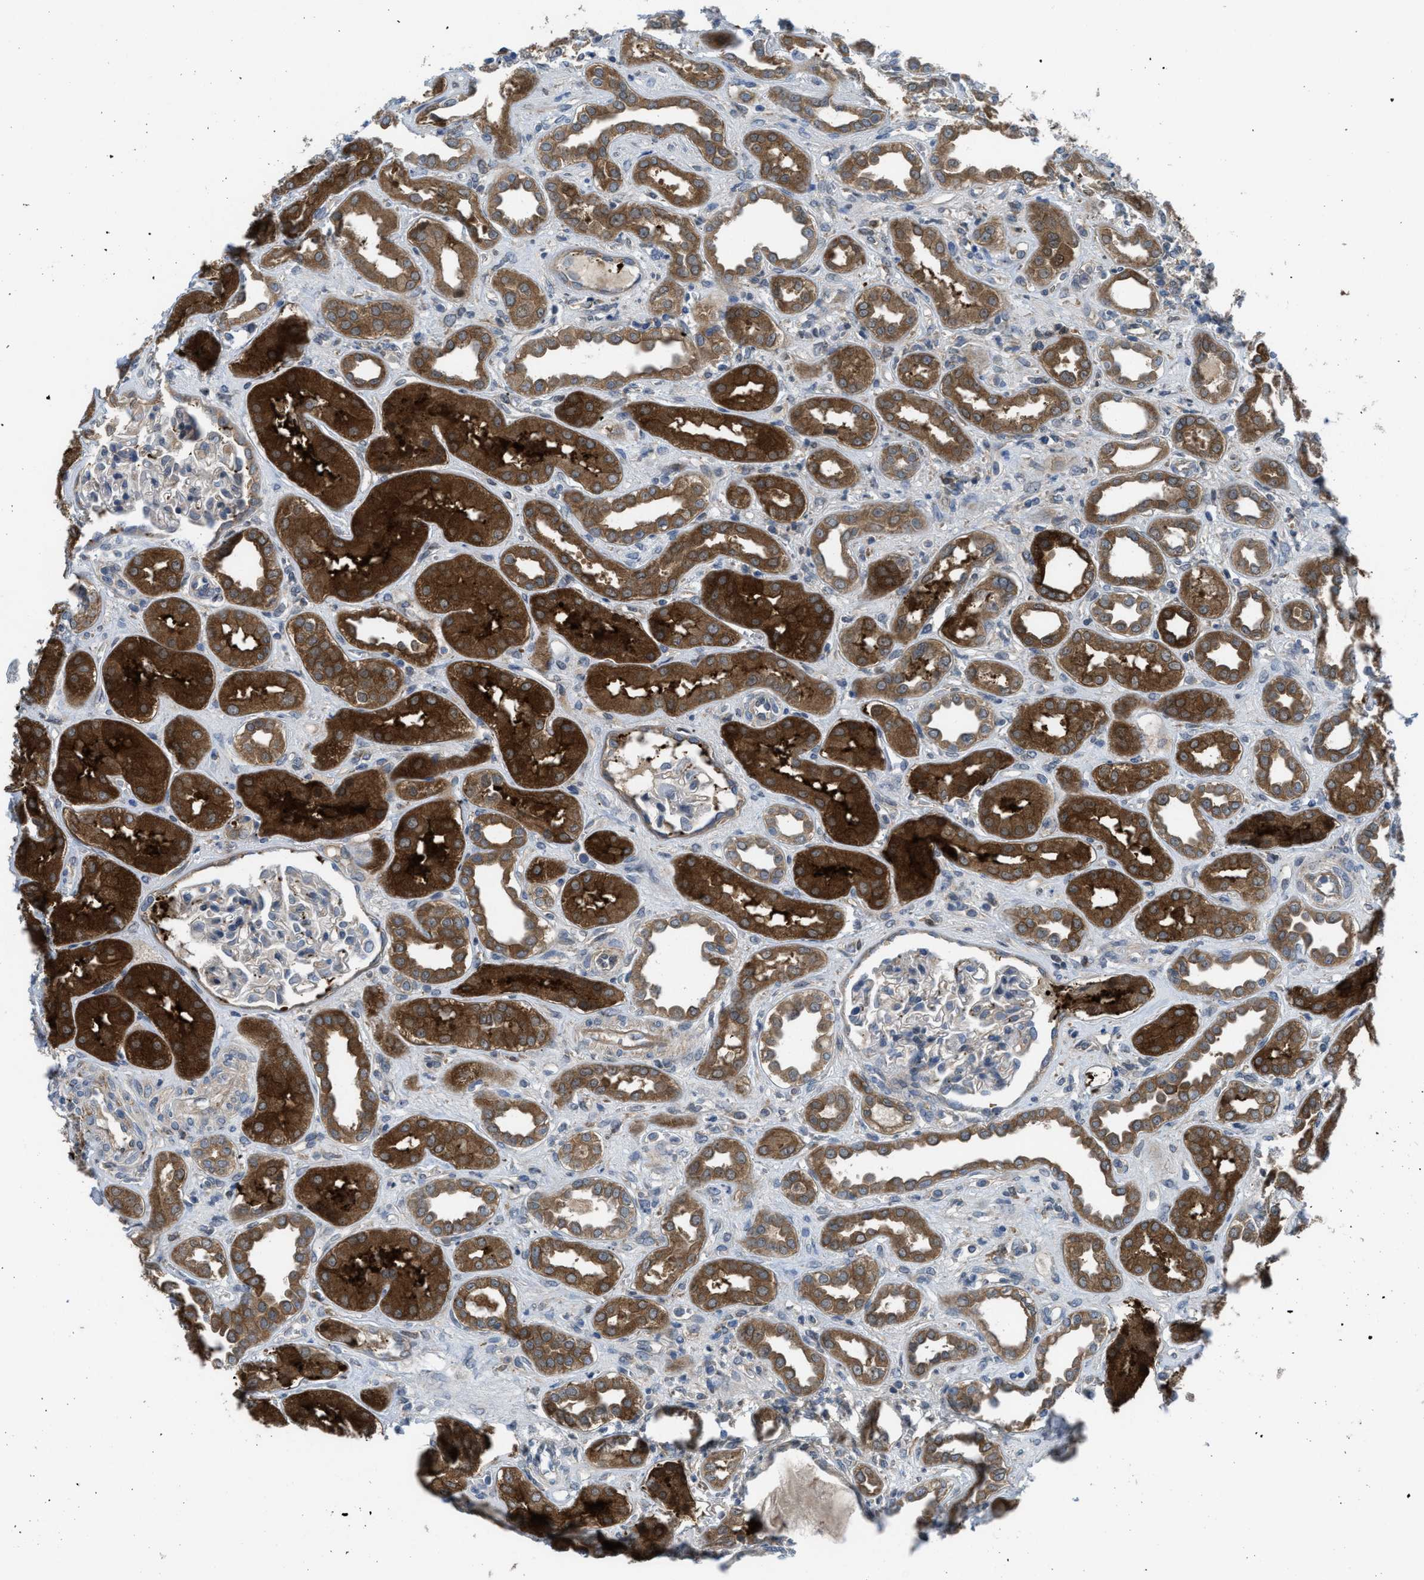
{"staining": {"intensity": "negative", "quantity": "none", "location": "none"}, "tissue": "kidney", "cell_type": "Cells in glomeruli", "image_type": "normal", "snomed": [{"axis": "morphology", "description": "Normal tissue, NOS"}, {"axis": "topography", "description": "Kidney"}], "caption": "Photomicrograph shows no protein positivity in cells in glomeruli of benign kidney.", "gene": "BAZ2B", "patient": {"sex": "male", "age": 59}}